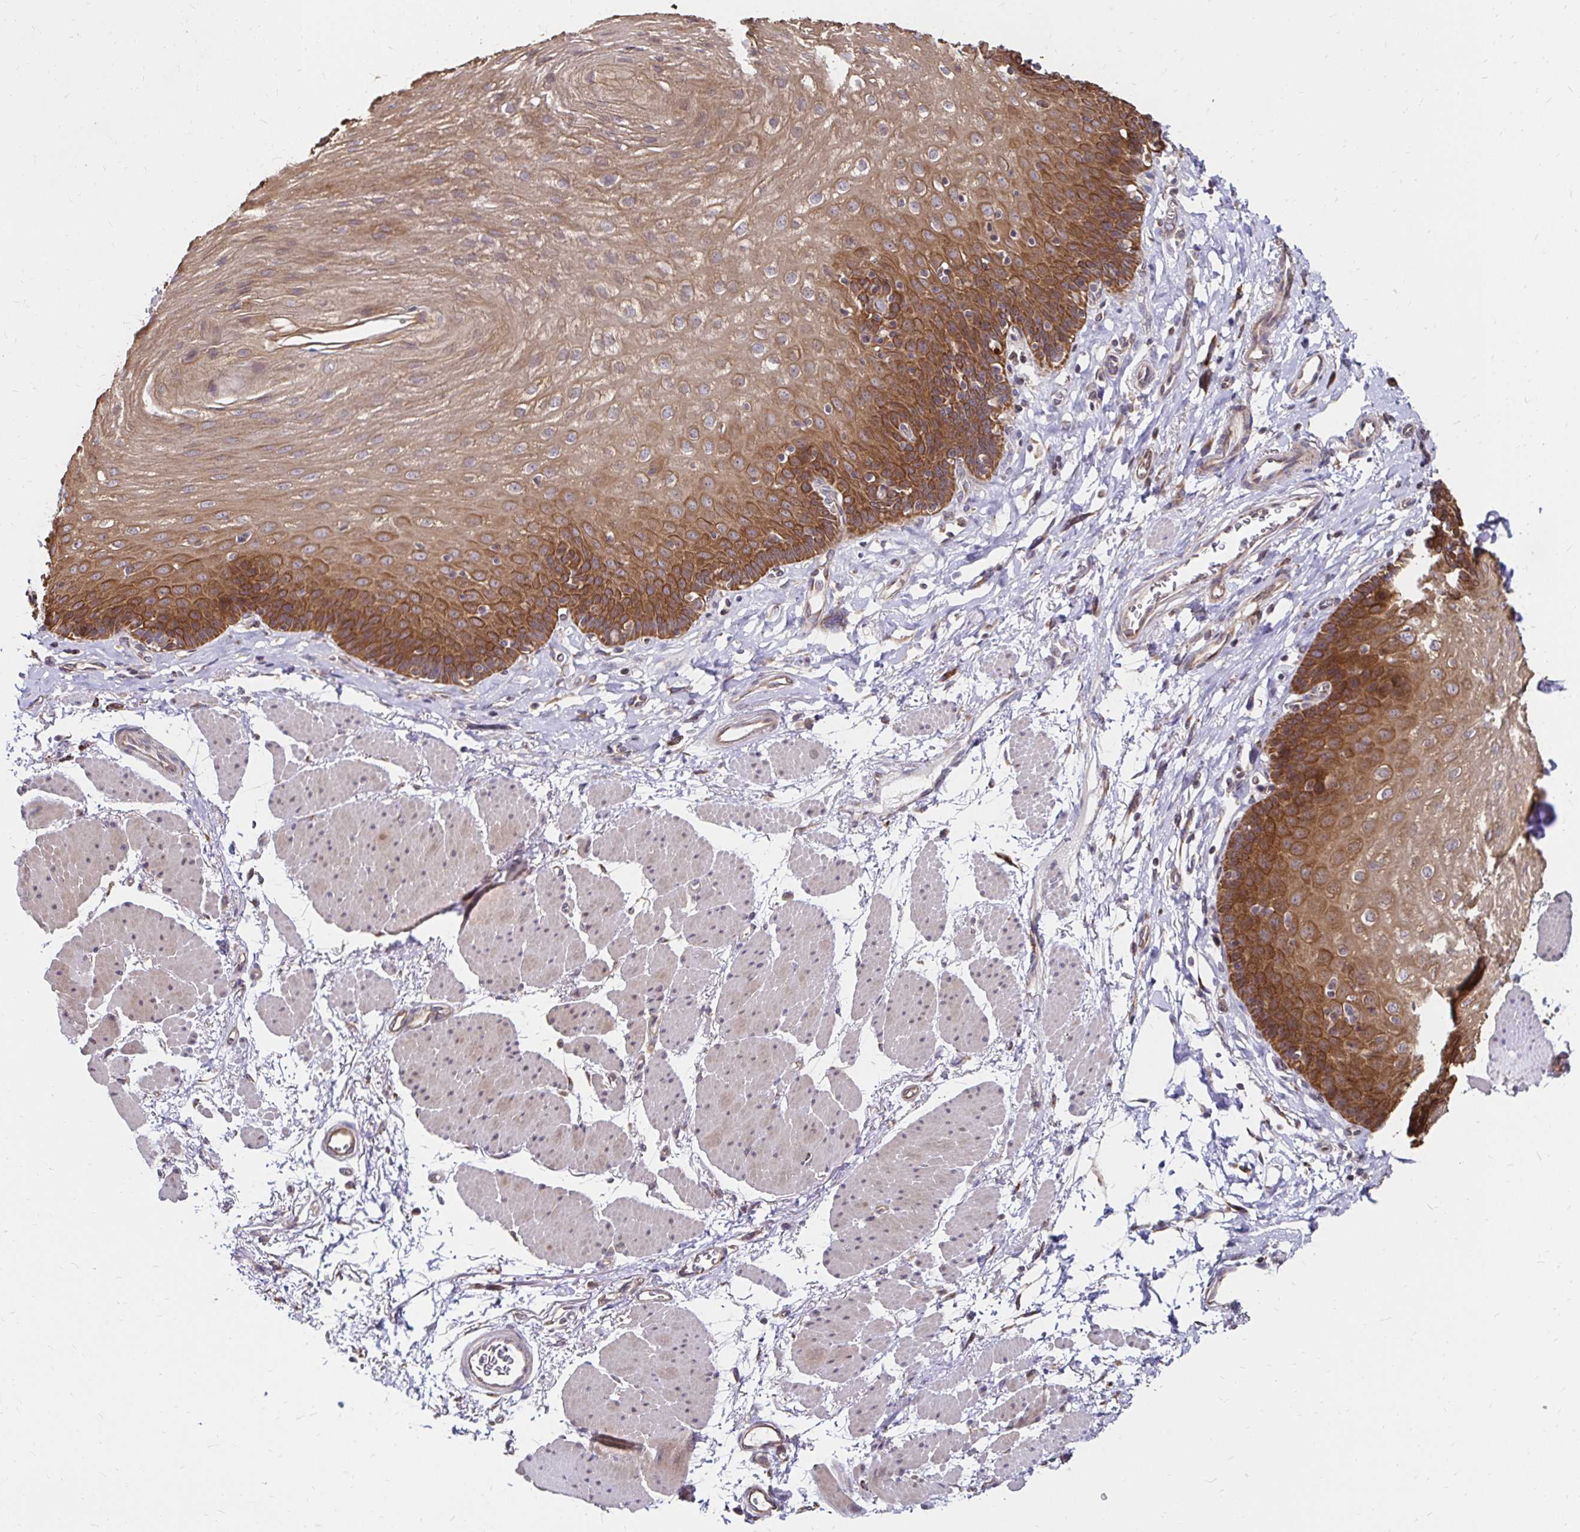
{"staining": {"intensity": "strong", "quantity": ">75%", "location": "cytoplasmic/membranous"}, "tissue": "esophagus", "cell_type": "Squamous epithelial cells", "image_type": "normal", "snomed": [{"axis": "morphology", "description": "Normal tissue, NOS"}, {"axis": "topography", "description": "Esophagus"}], "caption": "Esophagus stained for a protein (brown) exhibits strong cytoplasmic/membranous positive positivity in about >75% of squamous epithelial cells.", "gene": "ZW10", "patient": {"sex": "female", "age": 81}}